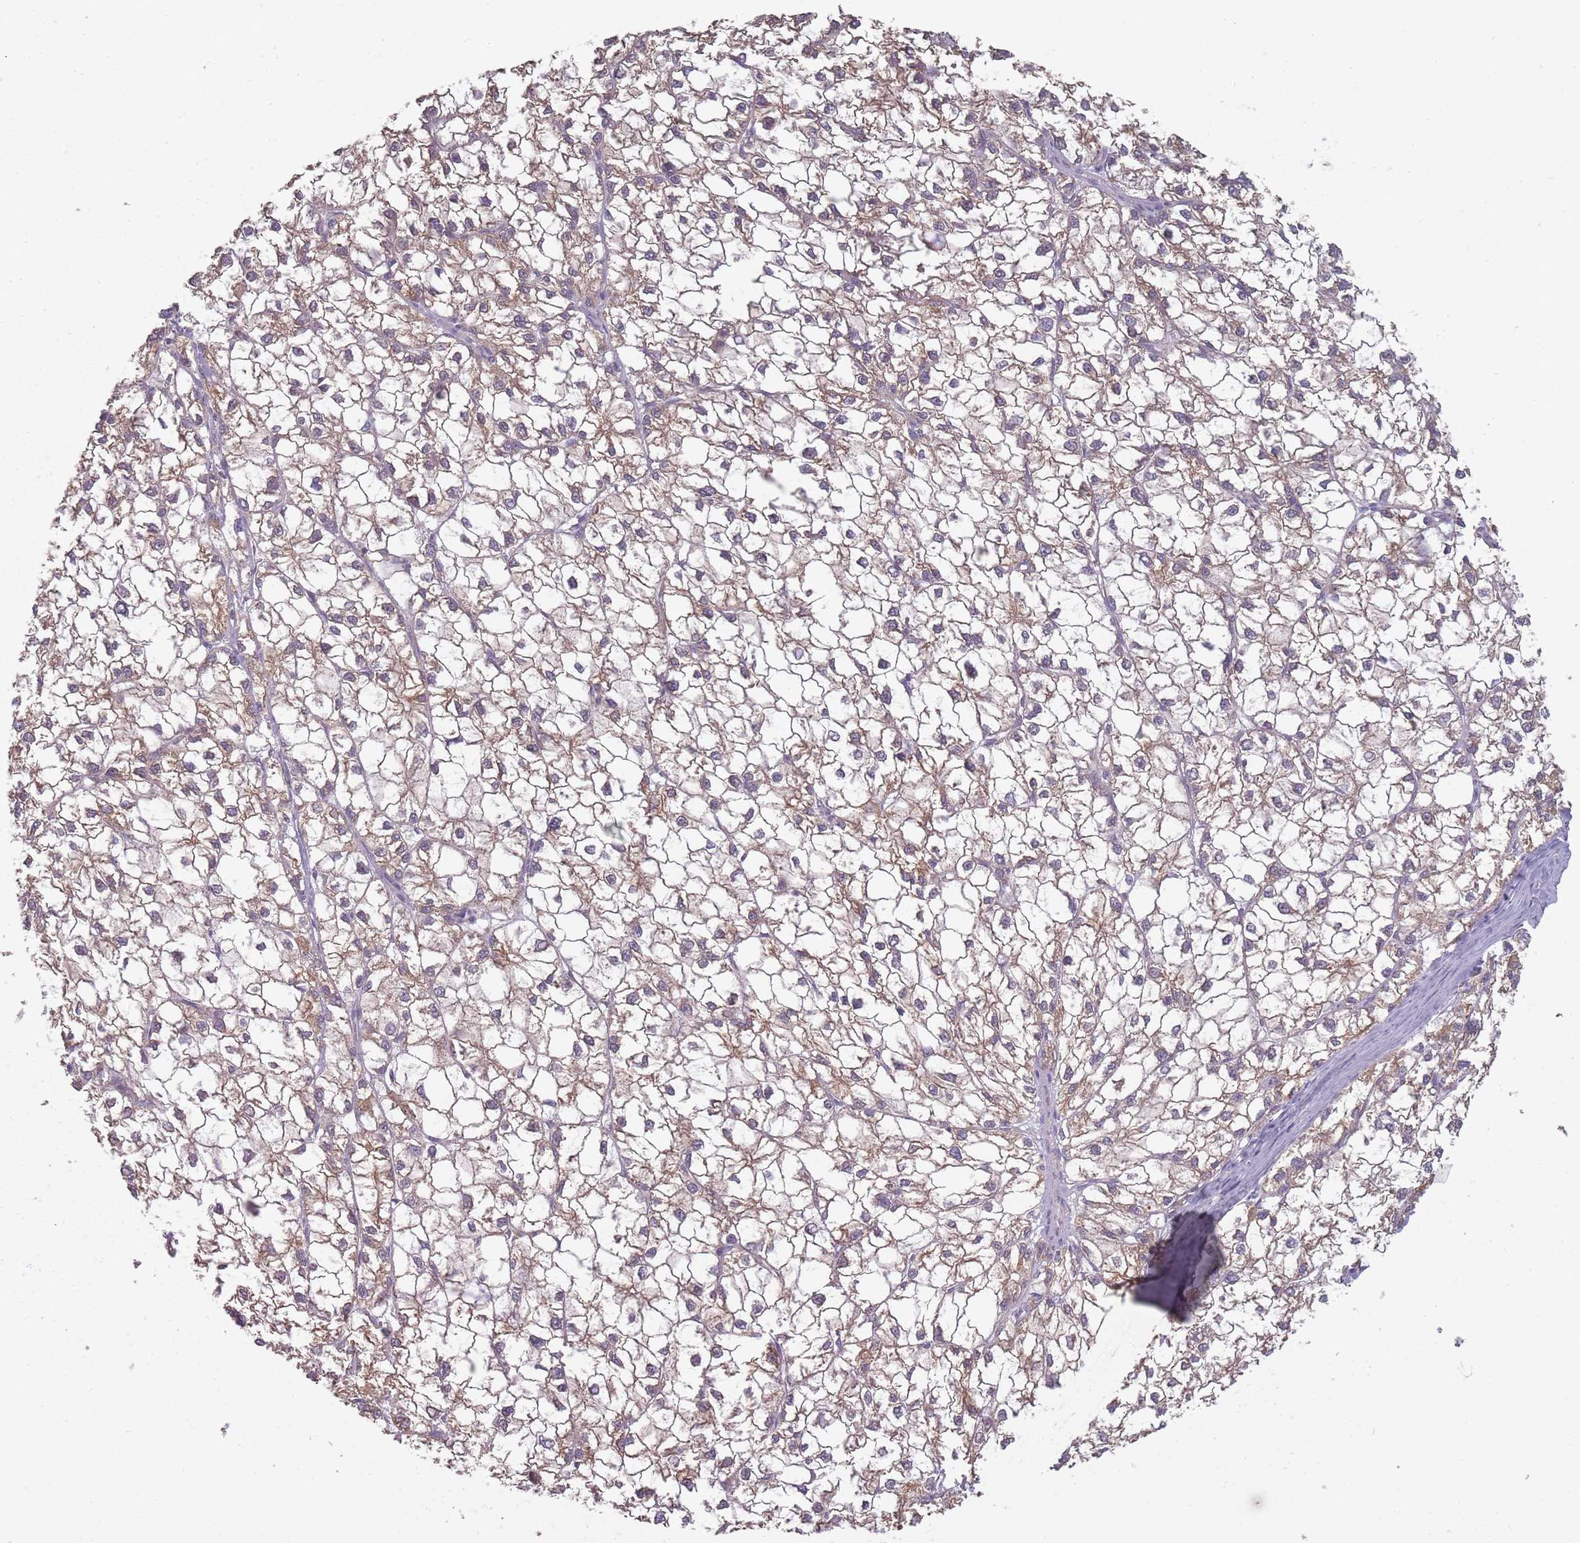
{"staining": {"intensity": "weak", "quantity": ">75%", "location": "cytoplasmic/membranous"}, "tissue": "liver cancer", "cell_type": "Tumor cells", "image_type": "cancer", "snomed": [{"axis": "morphology", "description": "Carcinoma, Hepatocellular, NOS"}, {"axis": "topography", "description": "Liver"}], "caption": "High-magnification brightfield microscopy of hepatocellular carcinoma (liver) stained with DAB (brown) and counterstained with hematoxylin (blue). tumor cells exhibit weak cytoplasmic/membranous expression is appreciated in about>75% of cells. The staining was performed using DAB (3,3'-diaminobenzidine), with brown indicating positive protein expression. Nuclei are stained blue with hematoxylin.", "gene": "SANBR", "patient": {"sex": "female", "age": 43}}